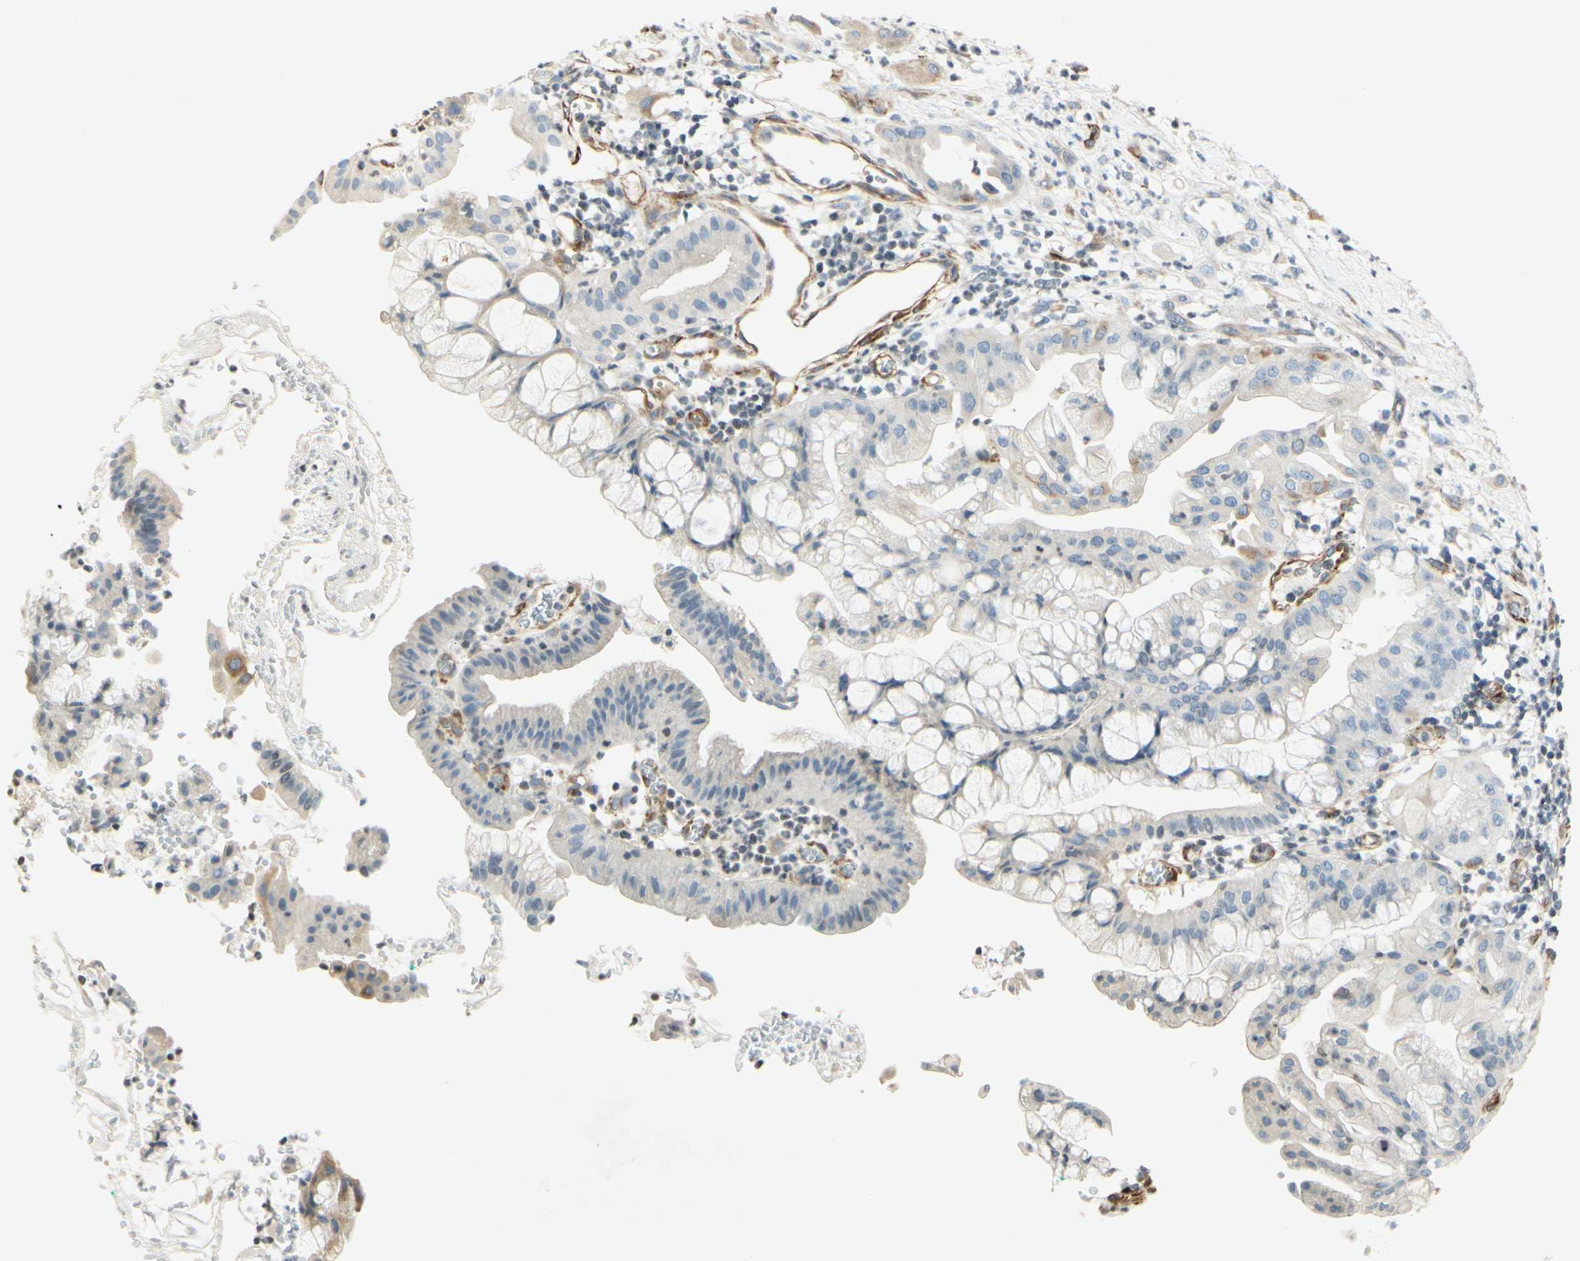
{"staining": {"intensity": "weak", "quantity": "25%-75%", "location": "cytoplasmic/membranous"}, "tissue": "pancreatic cancer", "cell_type": "Tumor cells", "image_type": "cancer", "snomed": [{"axis": "morphology", "description": "Adenocarcinoma, NOS"}, {"axis": "morphology", "description": "Adenocarcinoma, metastatic, NOS"}, {"axis": "topography", "description": "Lymph node"}, {"axis": "topography", "description": "Pancreas"}, {"axis": "topography", "description": "Duodenum"}], "caption": "Pancreatic metastatic adenocarcinoma stained for a protein (brown) displays weak cytoplasmic/membranous positive staining in approximately 25%-75% of tumor cells.", "gene": "MAP1B", "patient": {"sex": "female", "age": 64}}